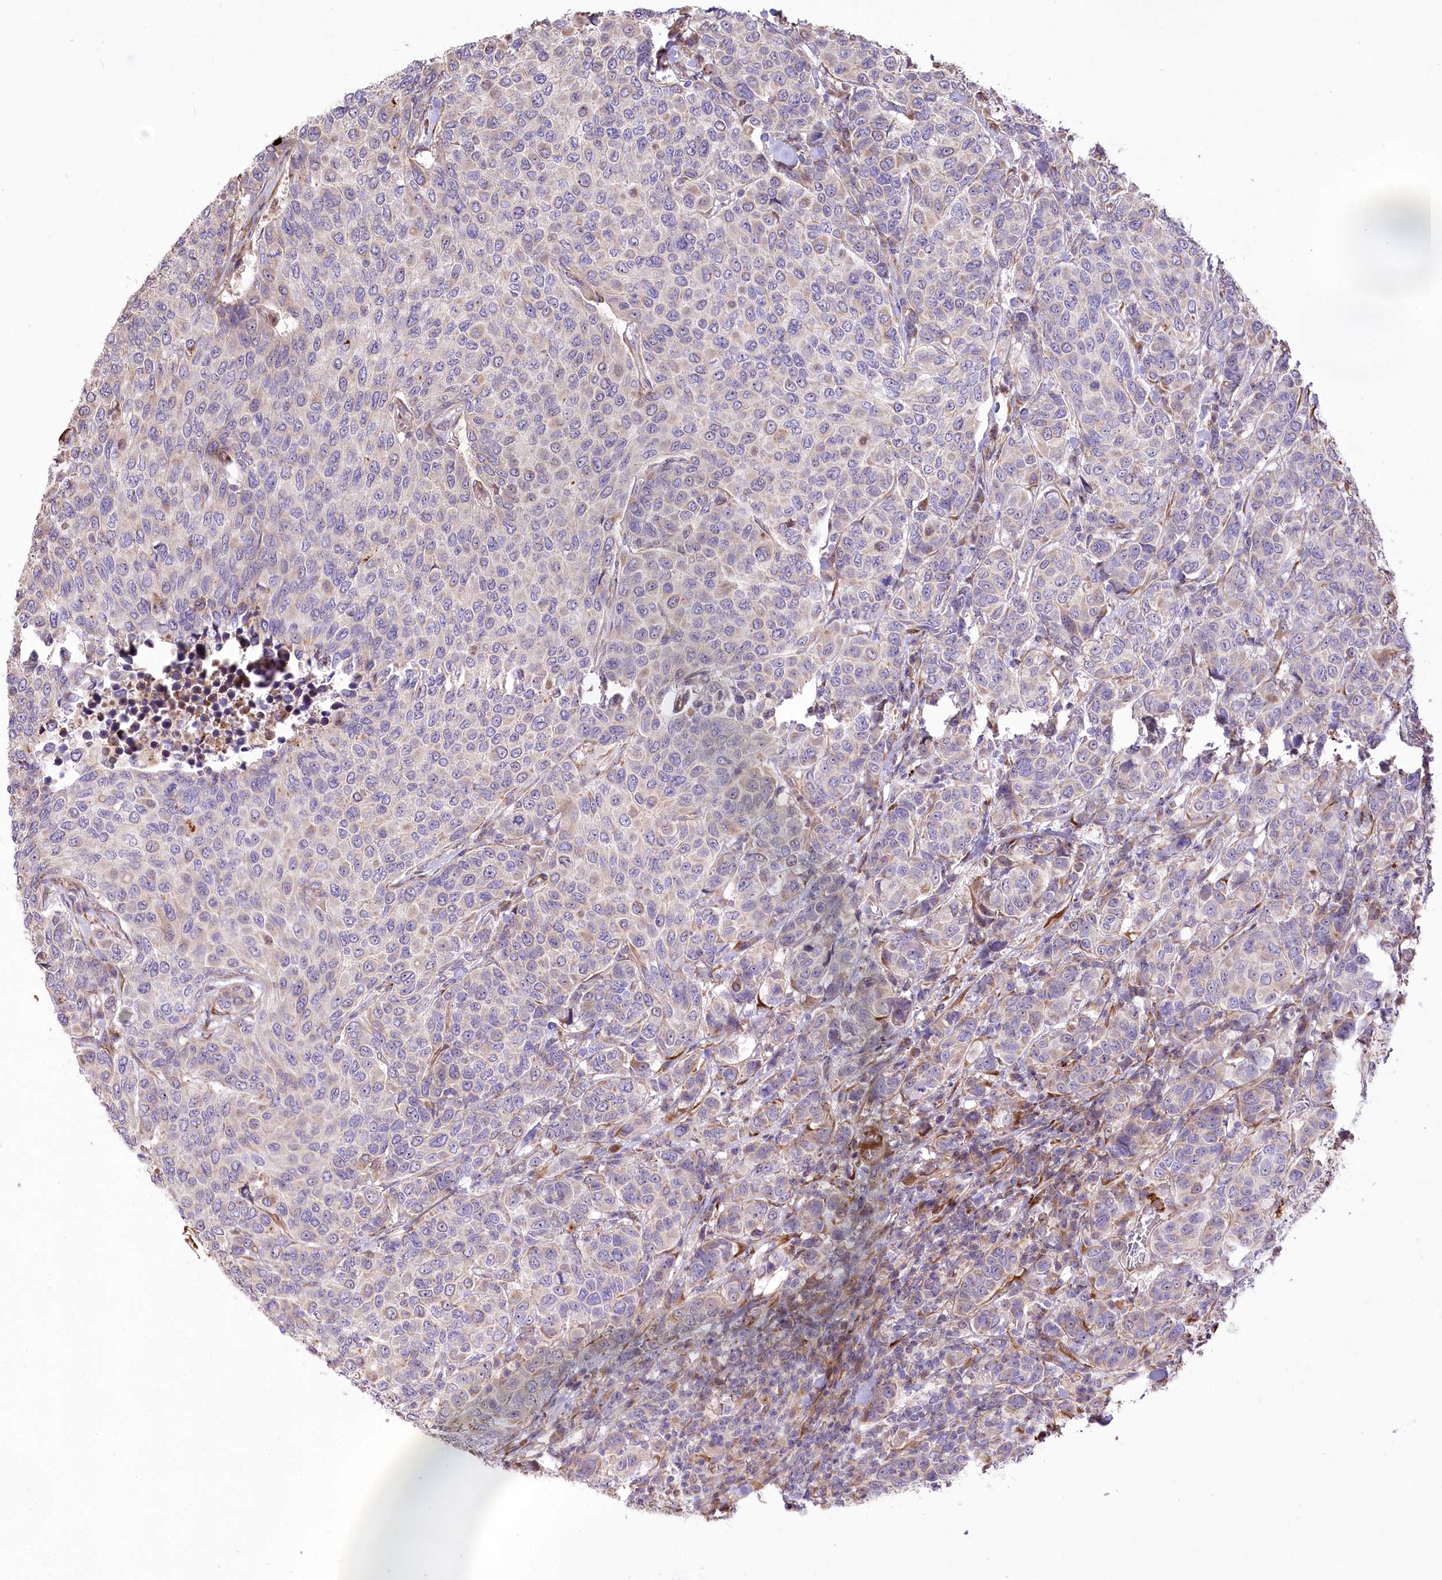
{"staining": {"intensity": "weak", "quantity": "<25%", "location": "cytoplasmic/membranous"}, "tissue": "breast cancer", "cell_type": "Tumor cells", "image_type": "cancer", "snomed": [{"axis": "morphology", "description": "Duct carcinoma"}, {"axis": "topography", "description": "Breast"}], "caption": "Tumor cells are negative for brown protein staining in breast cancer (infiltrating ductal carcinoma). (DAB (3,3'-diaminobenzidine) immunohistochemistry (IHC), high magnification).", "gene": "RNF24", "patient": {"sex": "female", "age": 55}}